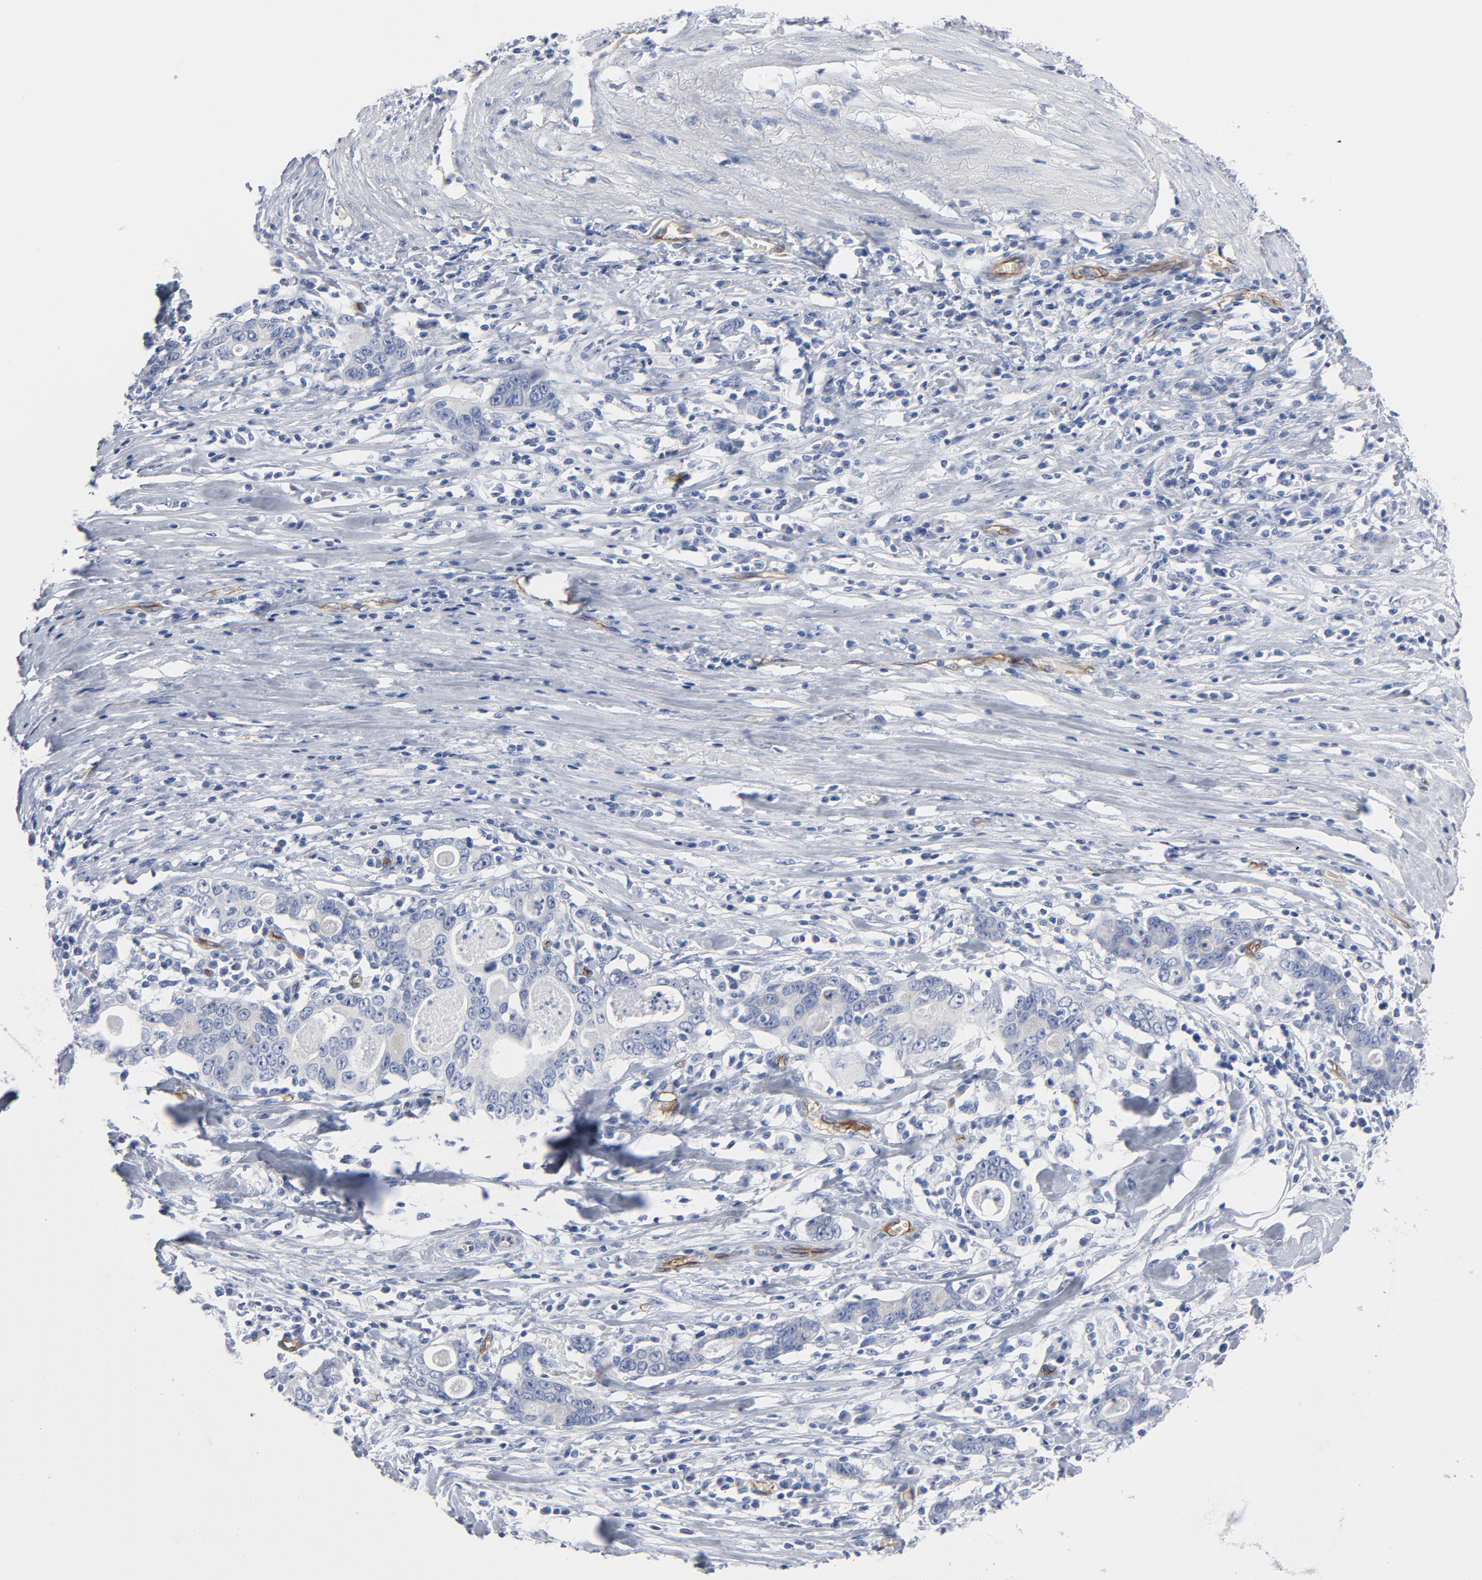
{"staining": {"intensity": "negative", "quantity": "none", "location": "none"}, "tissue": "stomach cancer", "cell_type": "Tumor cells", "image_type": "cancer", "snomed": [{"axis": "morphology", "description": "Adenocarcinoma, NOS"}, {"axis": "topography", "description": "Stomach, lower"}], "caption": "Immunohistochemistry micrograph of stomach adenocarcinoma stained for a protein (brown), which shows no expression in tumor cells. (DAB immunohistochemistry visualized using brightfield microscopy, high magnification).", "gene": "SHANK3", "patient": {"sex": "female", "age": 72}}